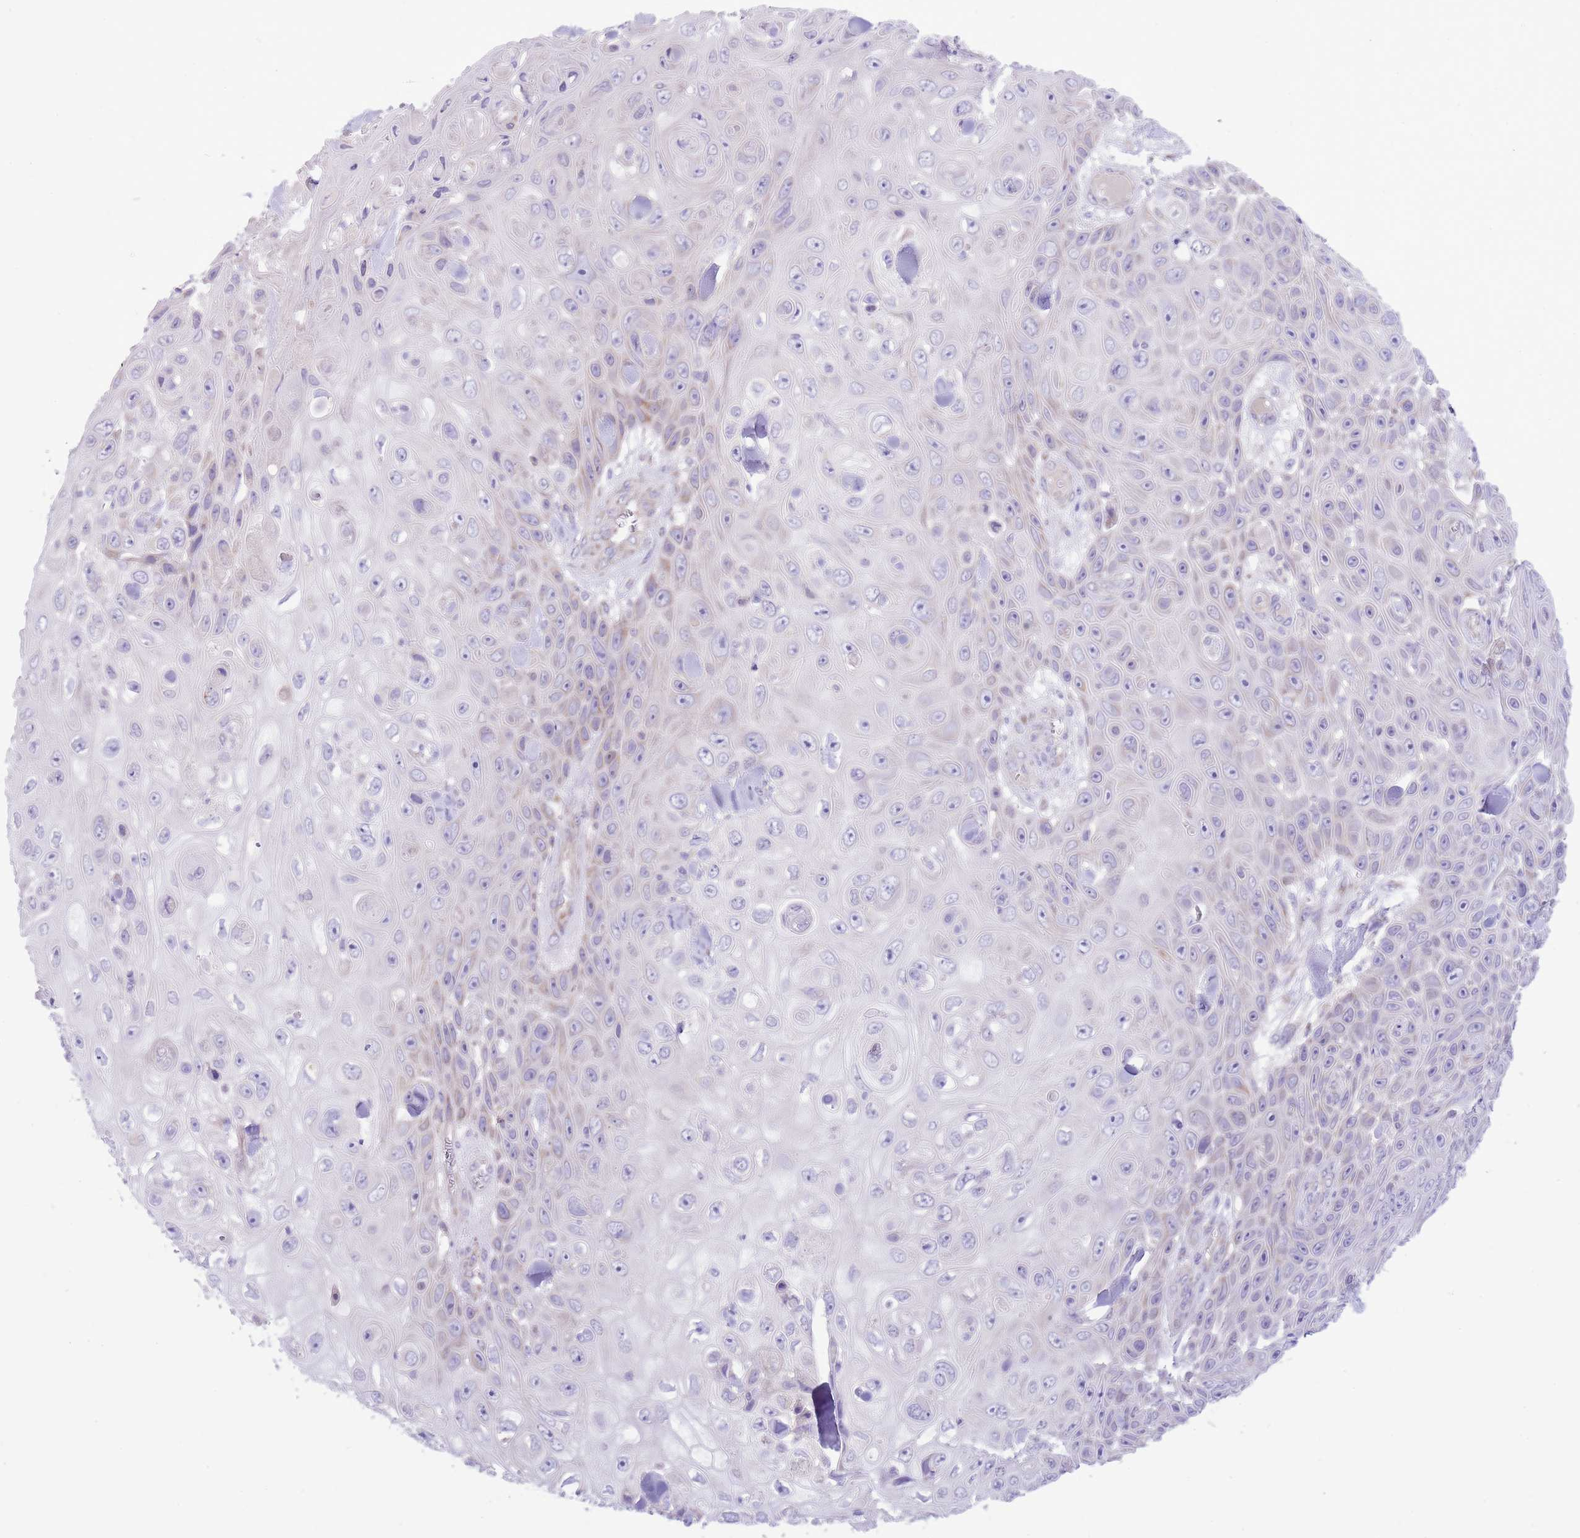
{"staining": {"intensity": "negative", "quantity": "none", "location": "none"}, "tissue": "skin cancer", "cell_type": "Tumor cells", "image_type": "cancer", "snomed": [{"axis": "morphology", "description": "Squamous cell carcinoma, NOS"}, {"axis": "topography", "description": "Skin"}], "caption": "Tumor cells are negative for protein expression in human skin cancer.", "gene": "OAZ2", "patient": {"sex": "male", "age": 82}}